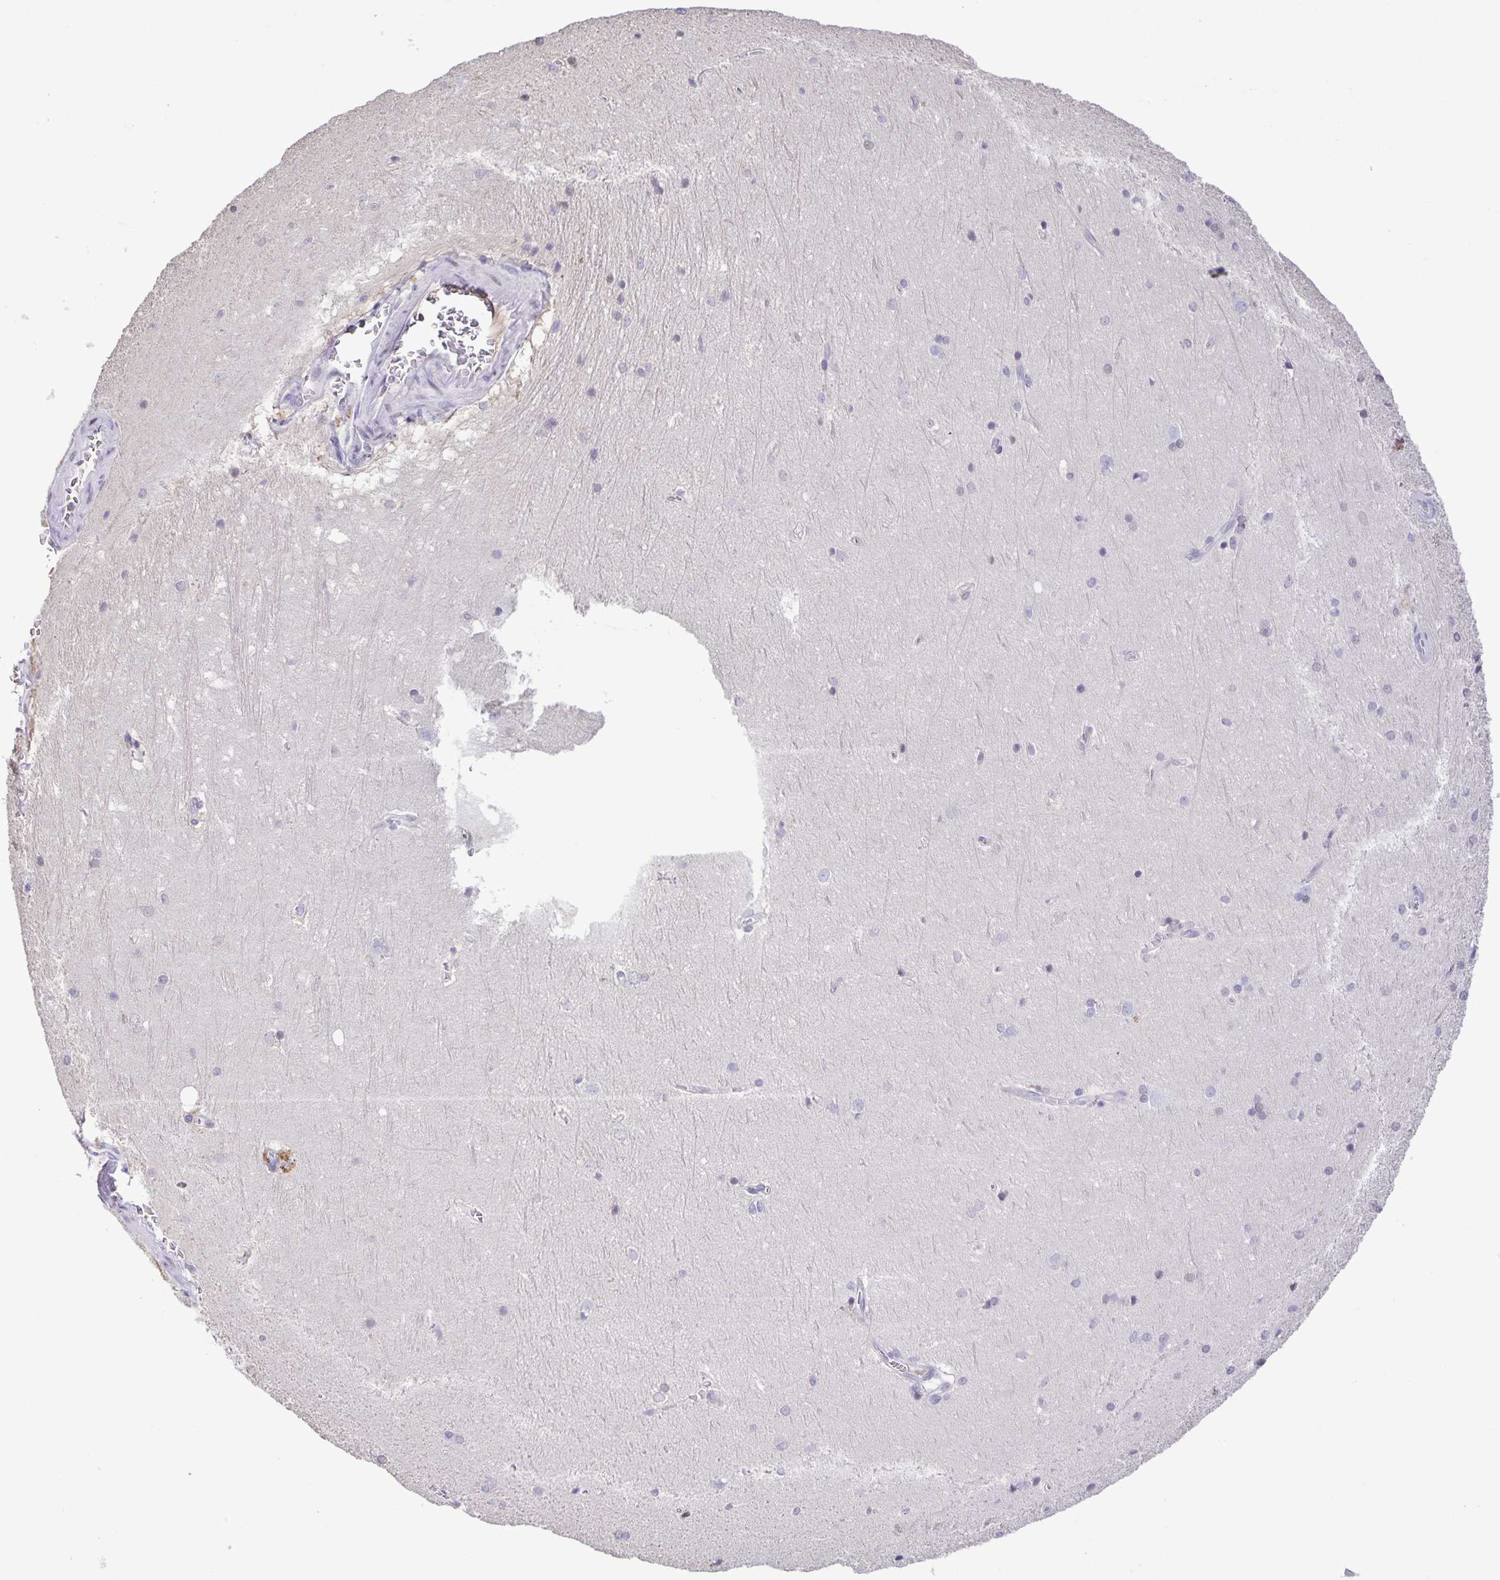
{"staining": {"intensity": "negative", "quantity": "none", "location": "none"}, "tissue": "hippocampus", "cell_type": "Glial cells", "image_type": "normal", "snomed": [{"axis": "morphology", "description": "Normal tissue, NOS"}, {"axis": "topography", "description": "Cerebral cortex"}, {"axis": "topography", "description": "Hippocampus"}], "caption": "Immunohistochemistry (IHC) histopathology image of normal human hippocampus stained for a protein (brown), which displays no staining in glial cells. (Immunohistochemistry (IHC), brightfield microscopy, high magnification).", "gene": "ONECUT2", "patient": {"sex": "female", "age": 19}}